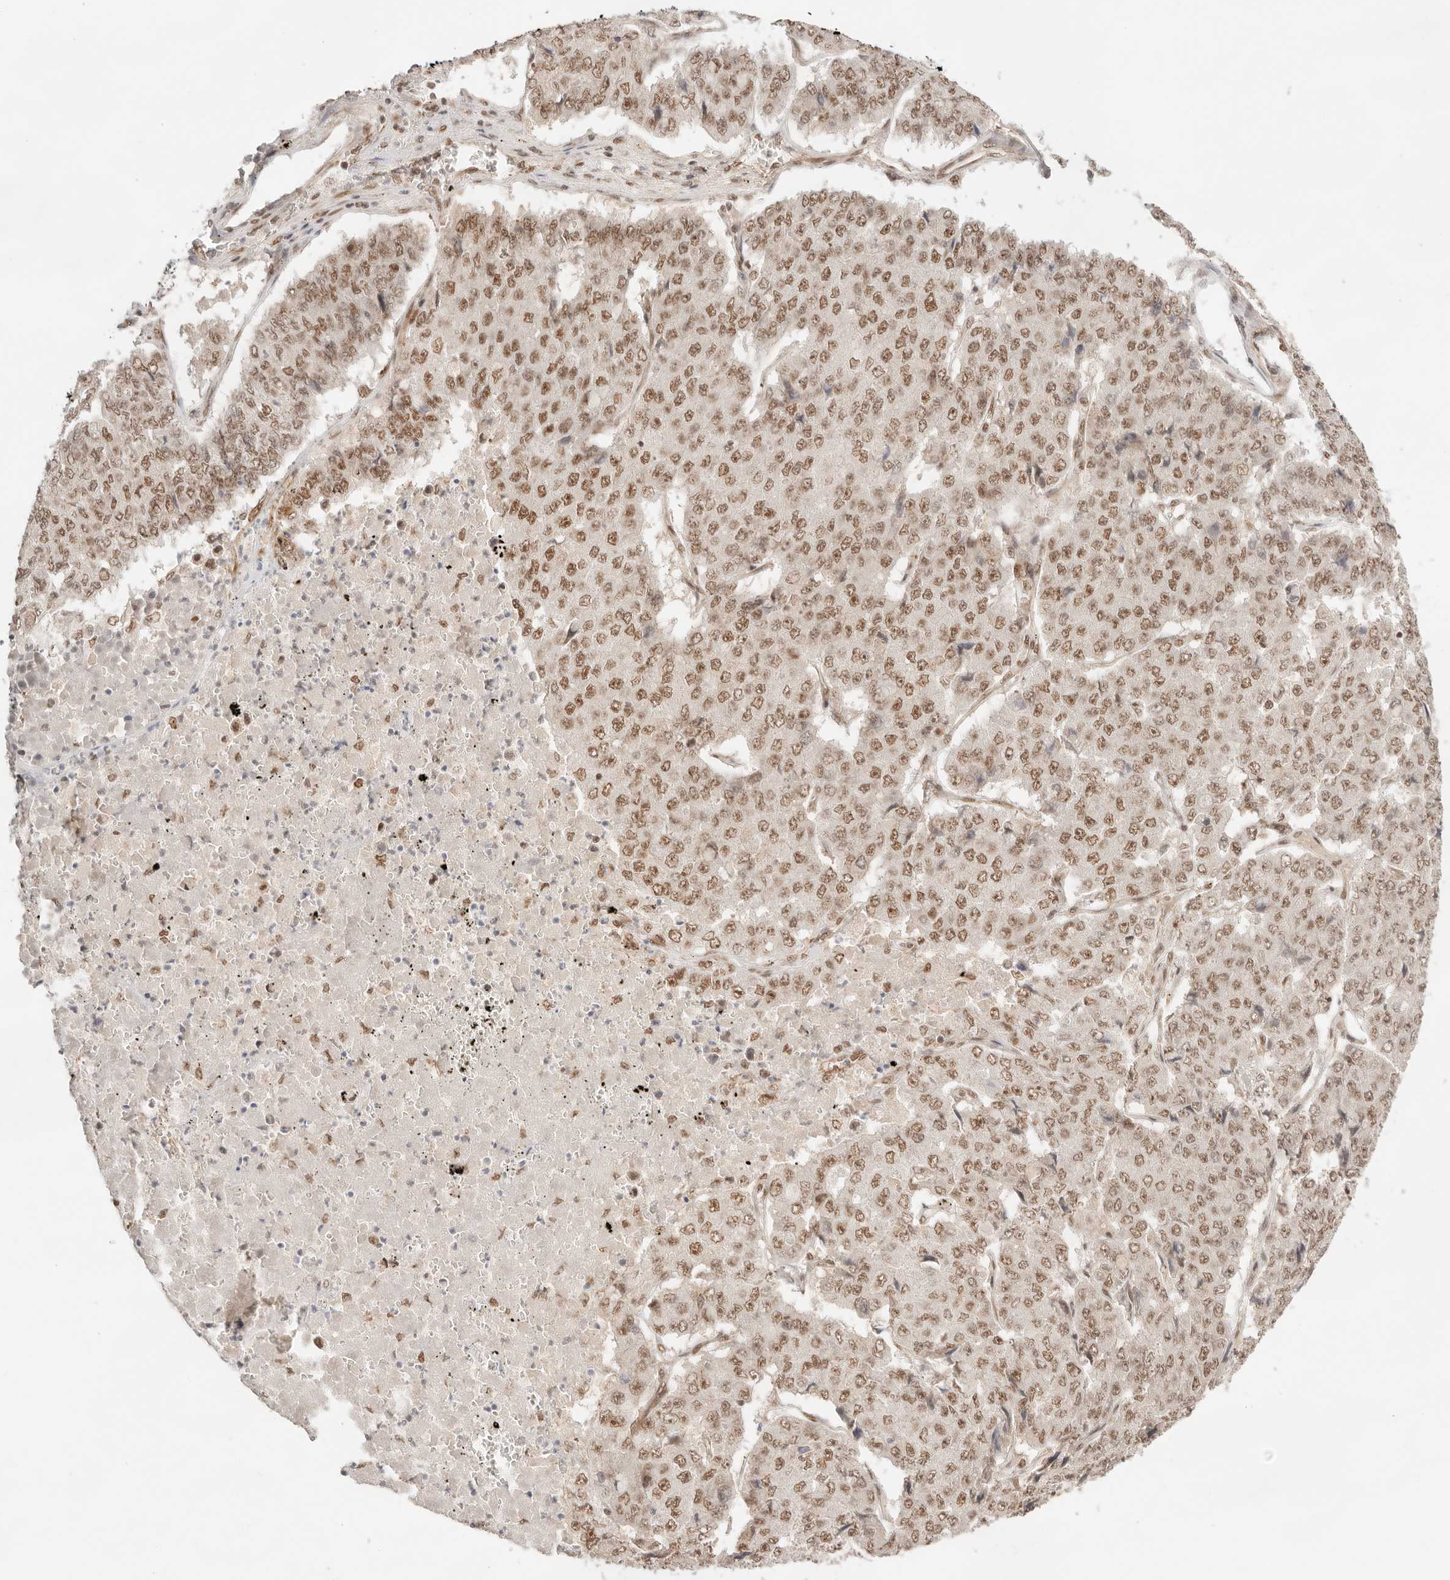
{"staining": {"intensity": "moderate", "quantity": ">75%", "location": "nuclear"}, "tissue": "pancreatic cancer", "cell_type": "Tumor cells", "image_type": "cancer", "snomed": [{"axis": "morphology", "description": "Adenocarcinoma, NOS"}, {"axis": "topography", "description": "Pancreas"}], "caption": "A photomicrograph of human pancreatic cancer (adenocarcinoma) stained for a protein shows moderate nuclear brown staining in tumor cells. Nuclei are stained in blue.", "gene": "GTF2E2", "patient": {"sex": "male", "age": 50}}